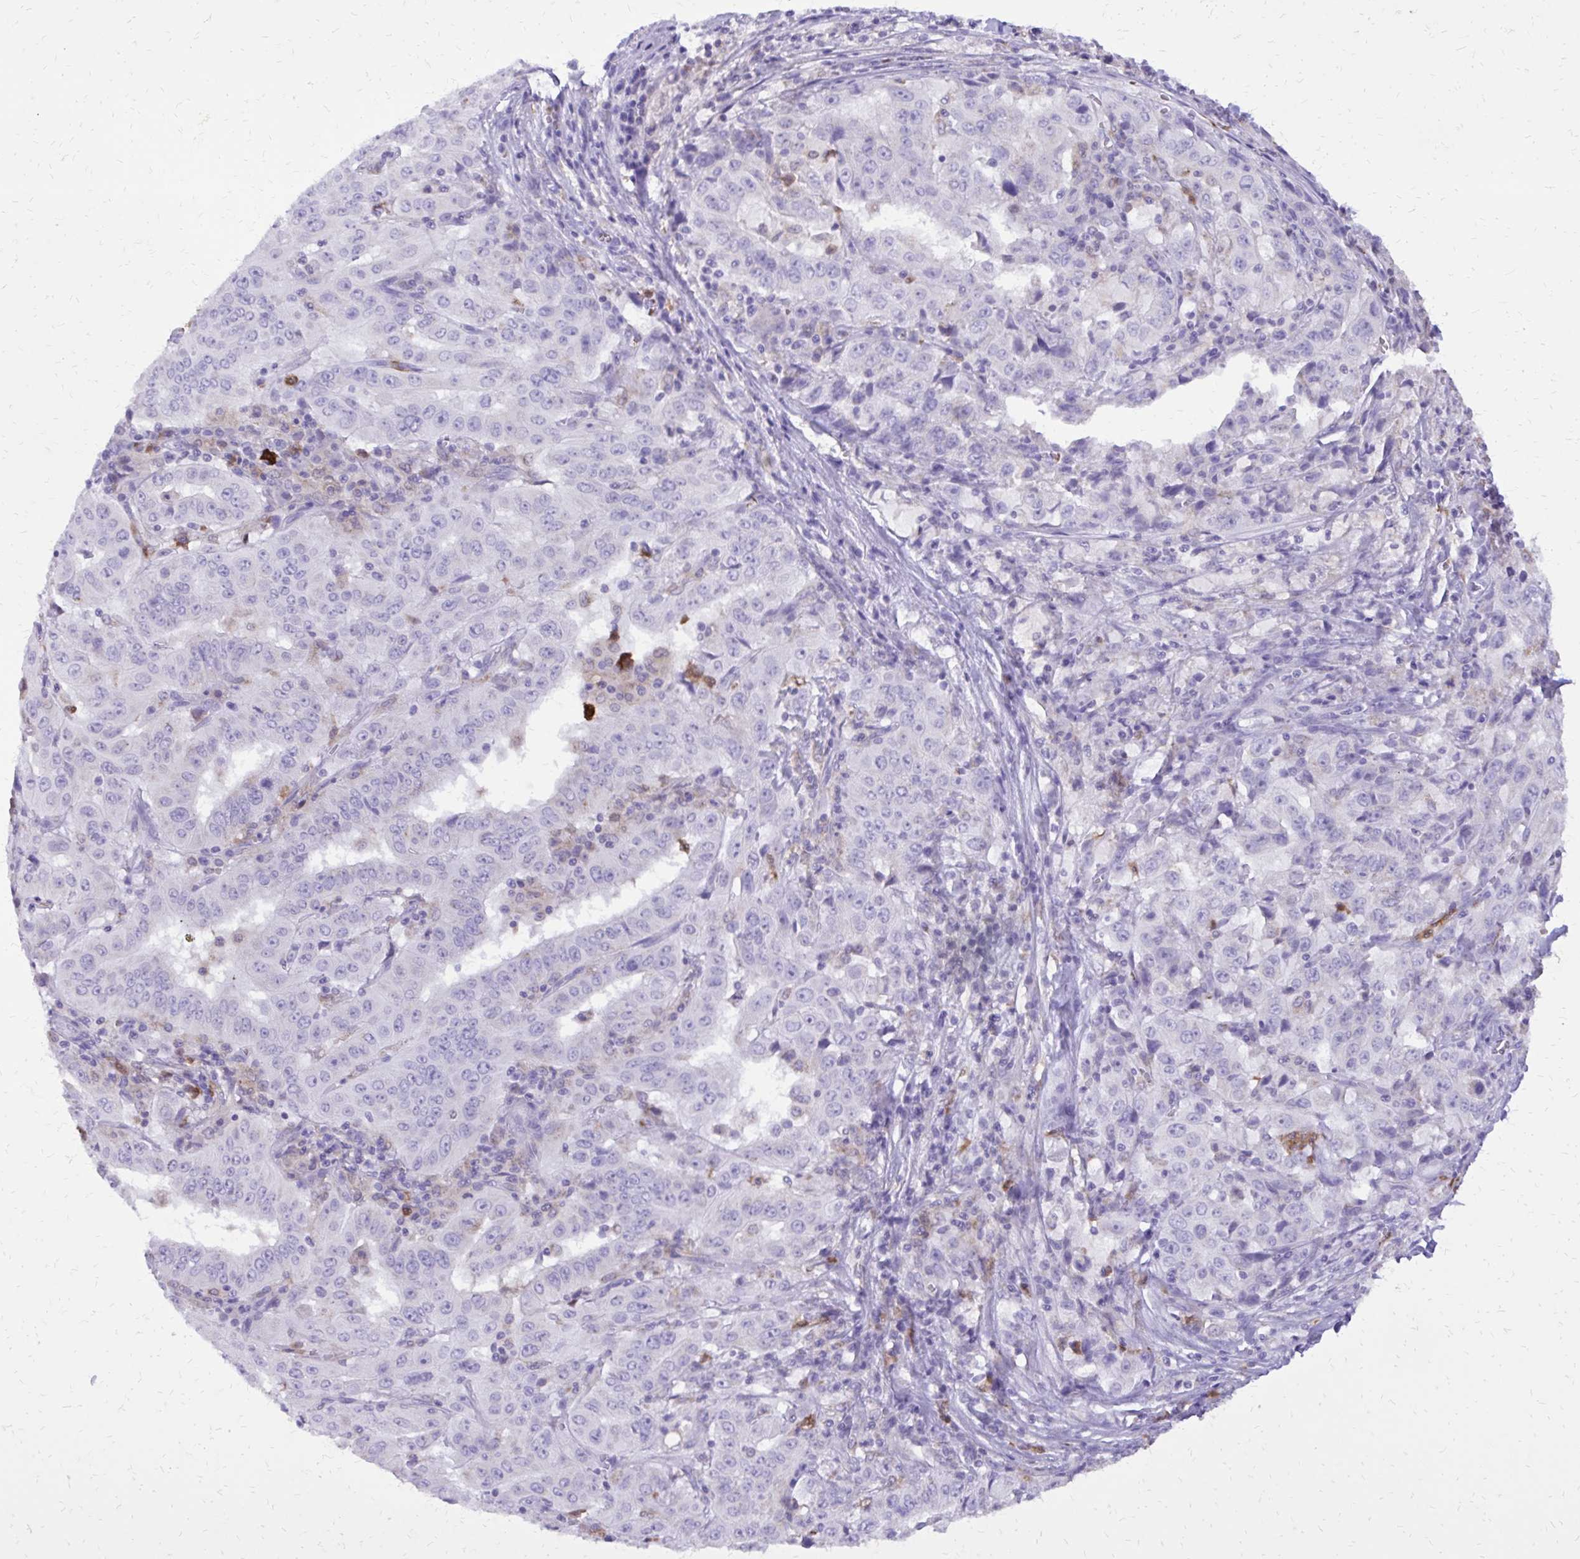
{"staining": {"intensity": "negative", "quantity": "none", "location": "none"}, "tissue": "pancreatic cancer", "cell_type": "Tumor cells", "image_type": "cancer", "snomed": [{"axis": "morphology", "description": "Adenocarcinoma, NOS"}, {"axis": "topography", "description": "Pancreas"}], "caption": "Photomicrograph shows no significant protein staining in tumor cells of adenocarcinoma (pancreatic).", "gene": "CAT", "patient": {"sex": "male", "age": 63}}